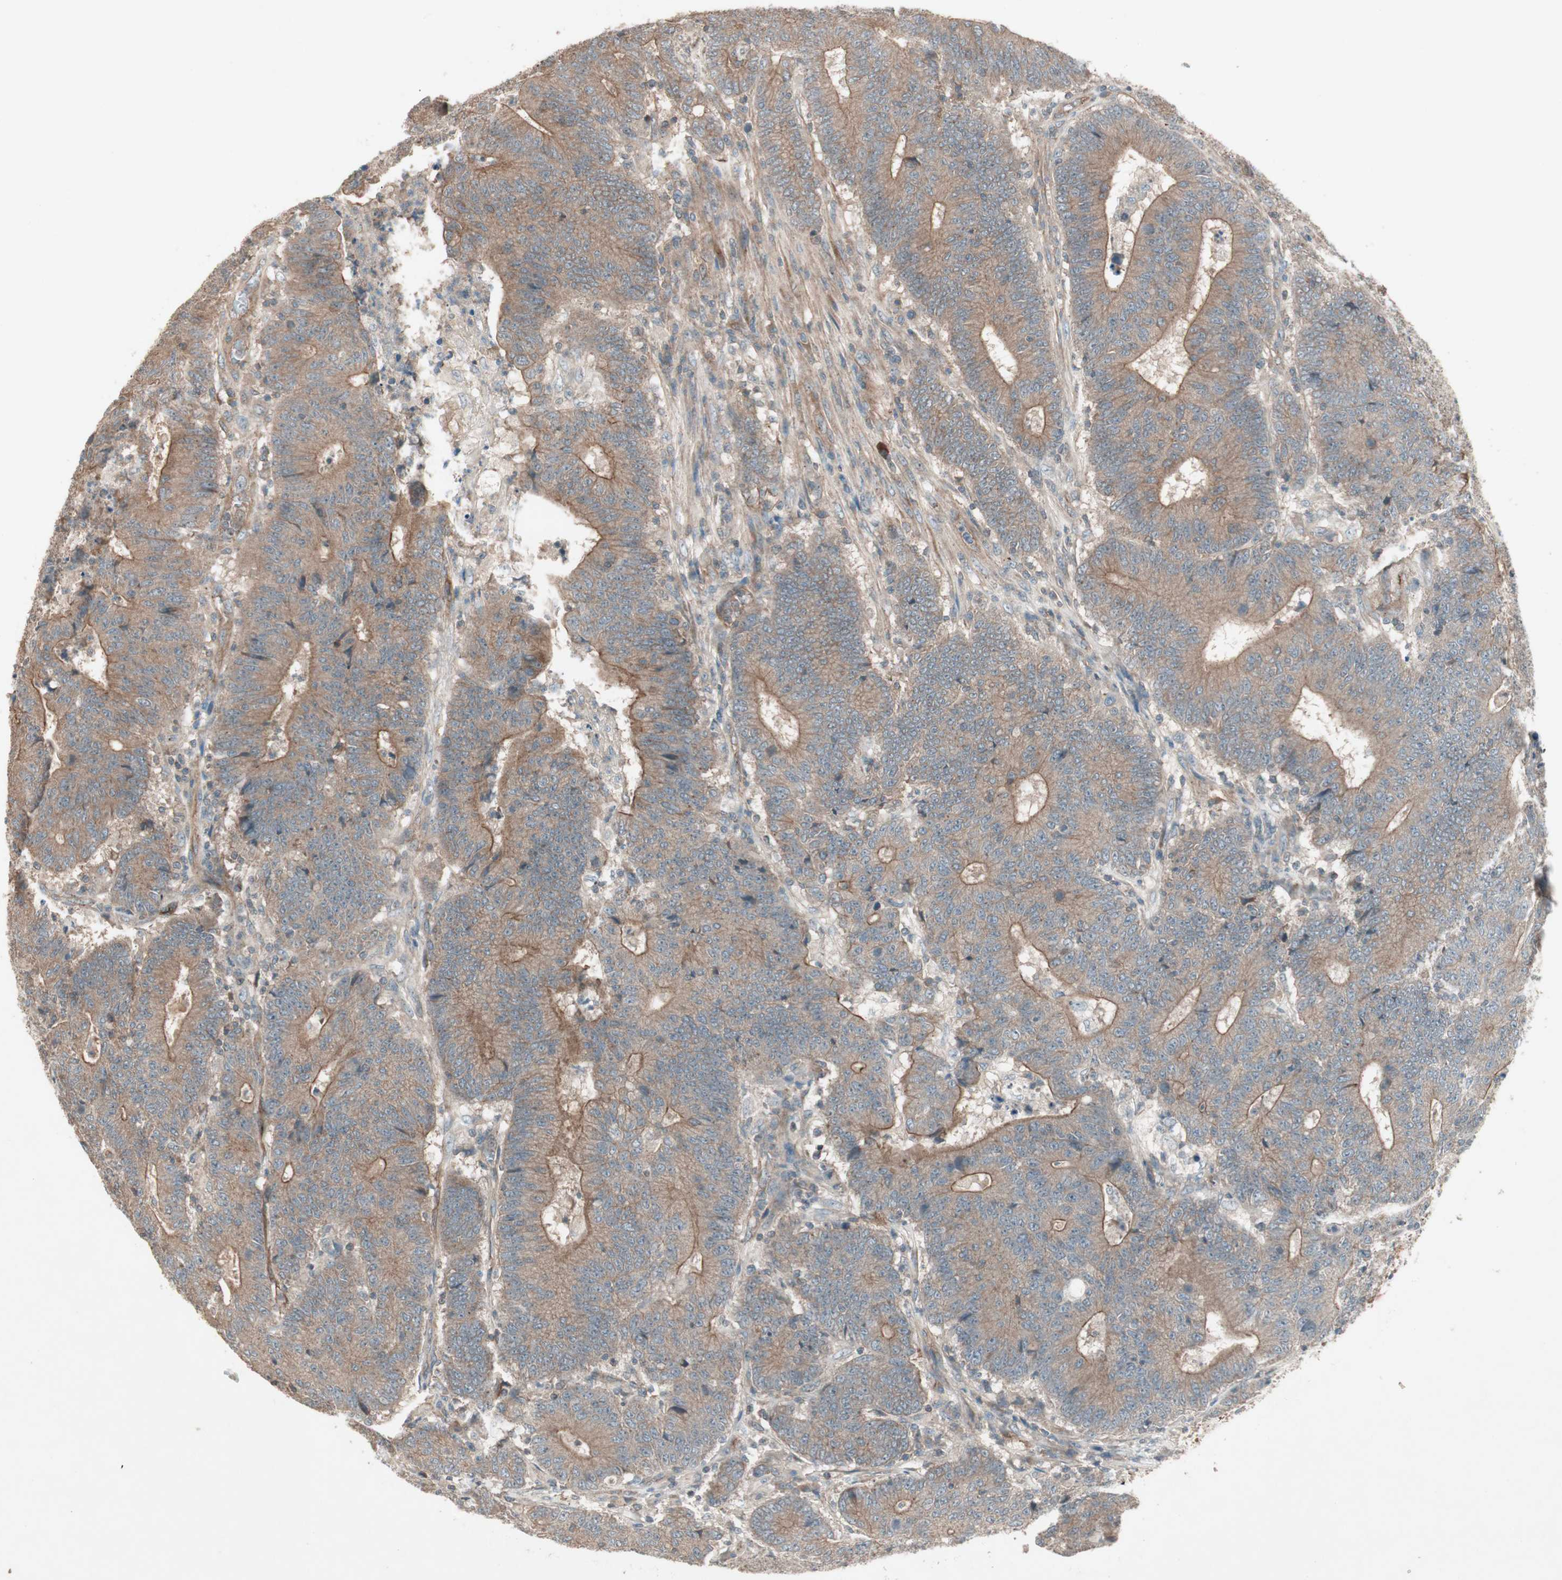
{"staining": {"intensity": "moderate", "quantity": ">75%", "location": "cytoplasmic/membranous"}, "tissue": "colorectal cancer", "cell_type": "Tumor cells", "image_type": "cancer", "snomed": [{"axis": "morphology", "description": "Normal tissue, NOS"}, {"axis": "morphology", "description": "Adenocarcinoma, NOS"}, {"axis": "topography", "description": "Colon"}], "caption": "This micrograph shows IHC staining of human colorectal cancer (adenocarcinoma), with medium moderate cytoplasmic/membranous positivity in about >75% of tumor cells.", "gene": "TFPI", "patient": {"sex": "female", "age": 75}}